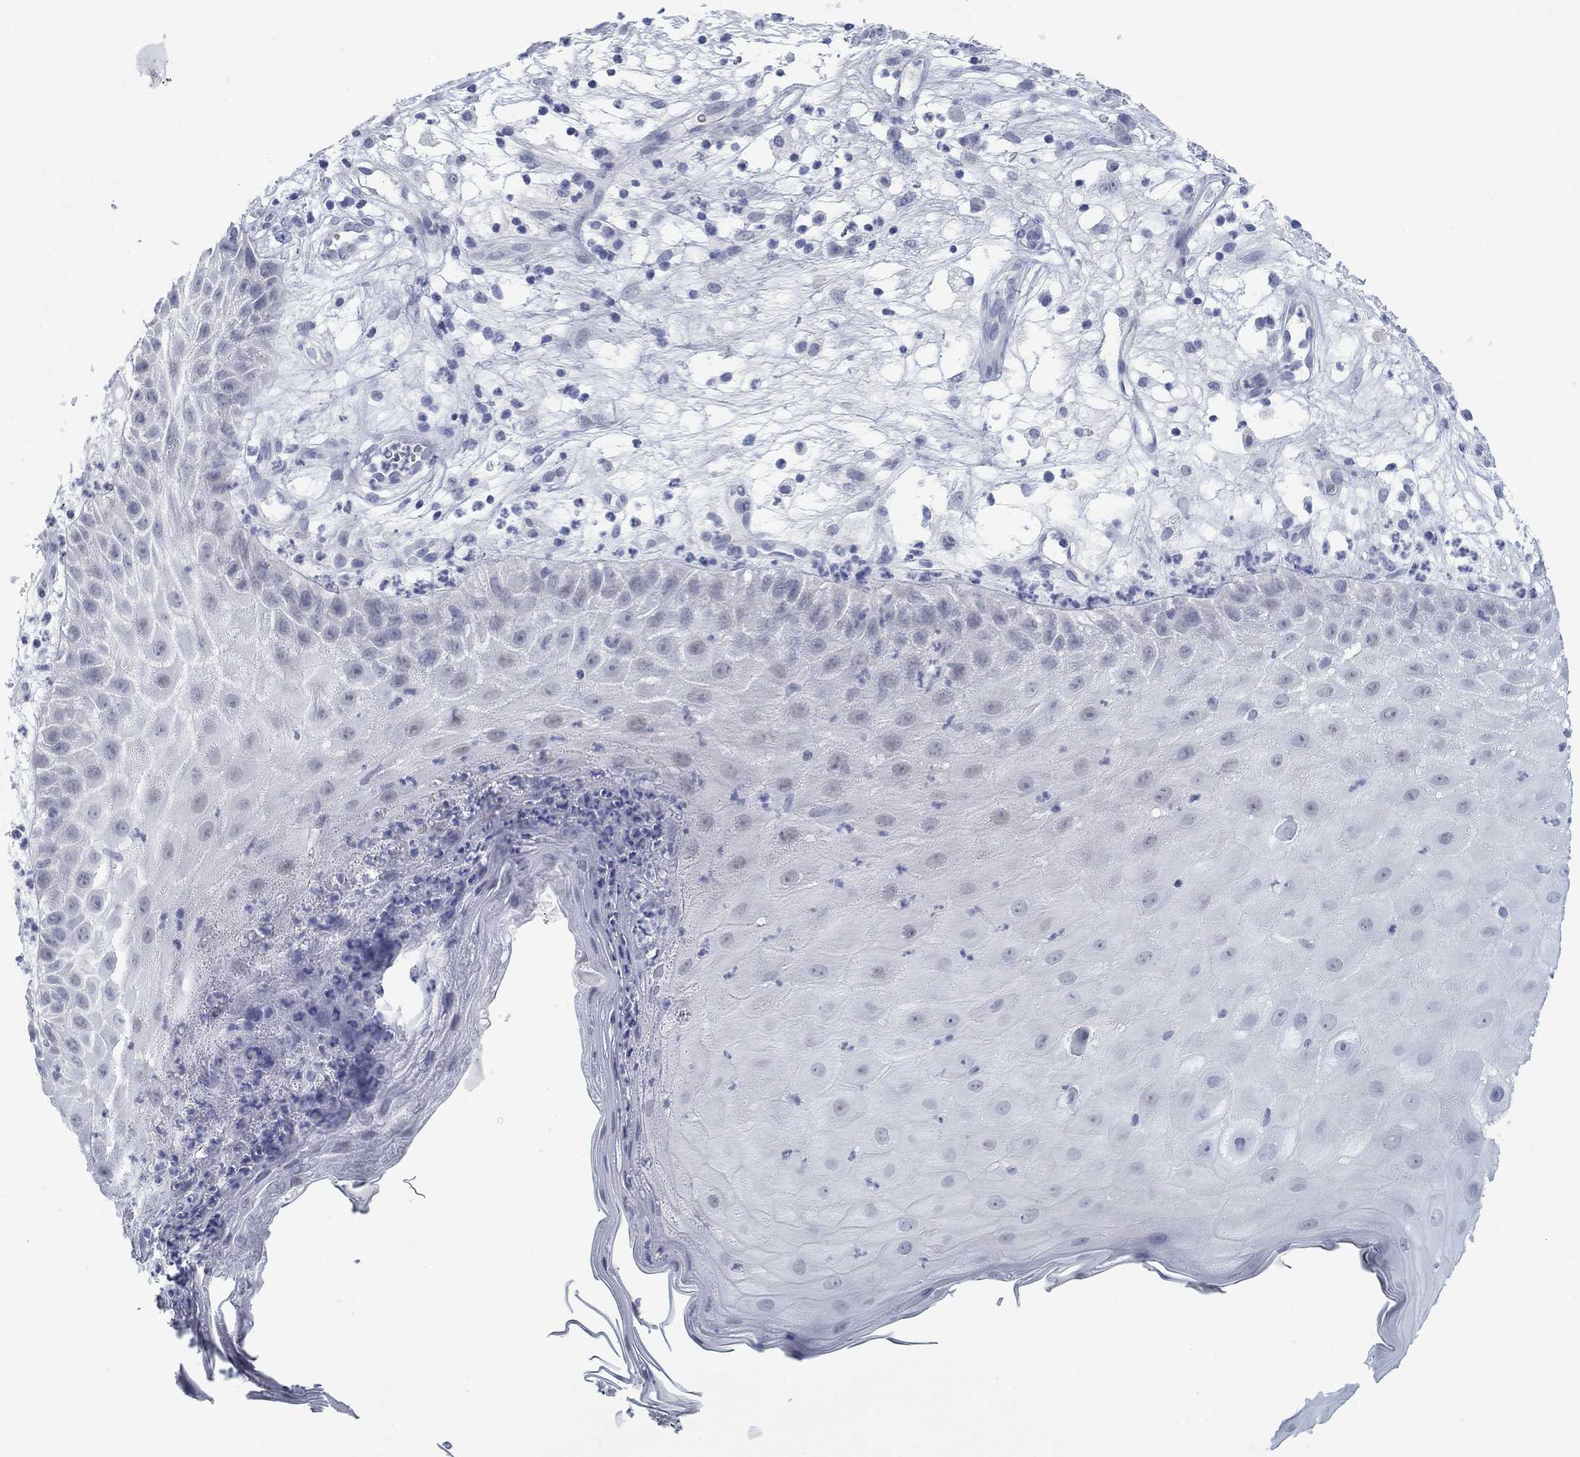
{"staining": {"intensity": "negative", "quantity": "none", "location": "none"}, "tissue": "skin cancer", "cell_type": "Tumor cells", "image_type": "cancer", "snomed": [{"axis": "morphology", "description": "Normal tissue, NOS"}, {"axis": "morphology", "description": "Squamous cell carcinoma, NOS"}, {"axis": "topography", "description": "Skin"}], "caption": "Tumor cells are negative for brown protein staining in skin cancer (squamous cell carcinoma).", "gene": "DNAL1", "patient": {"sex": "male", "age": 79}}